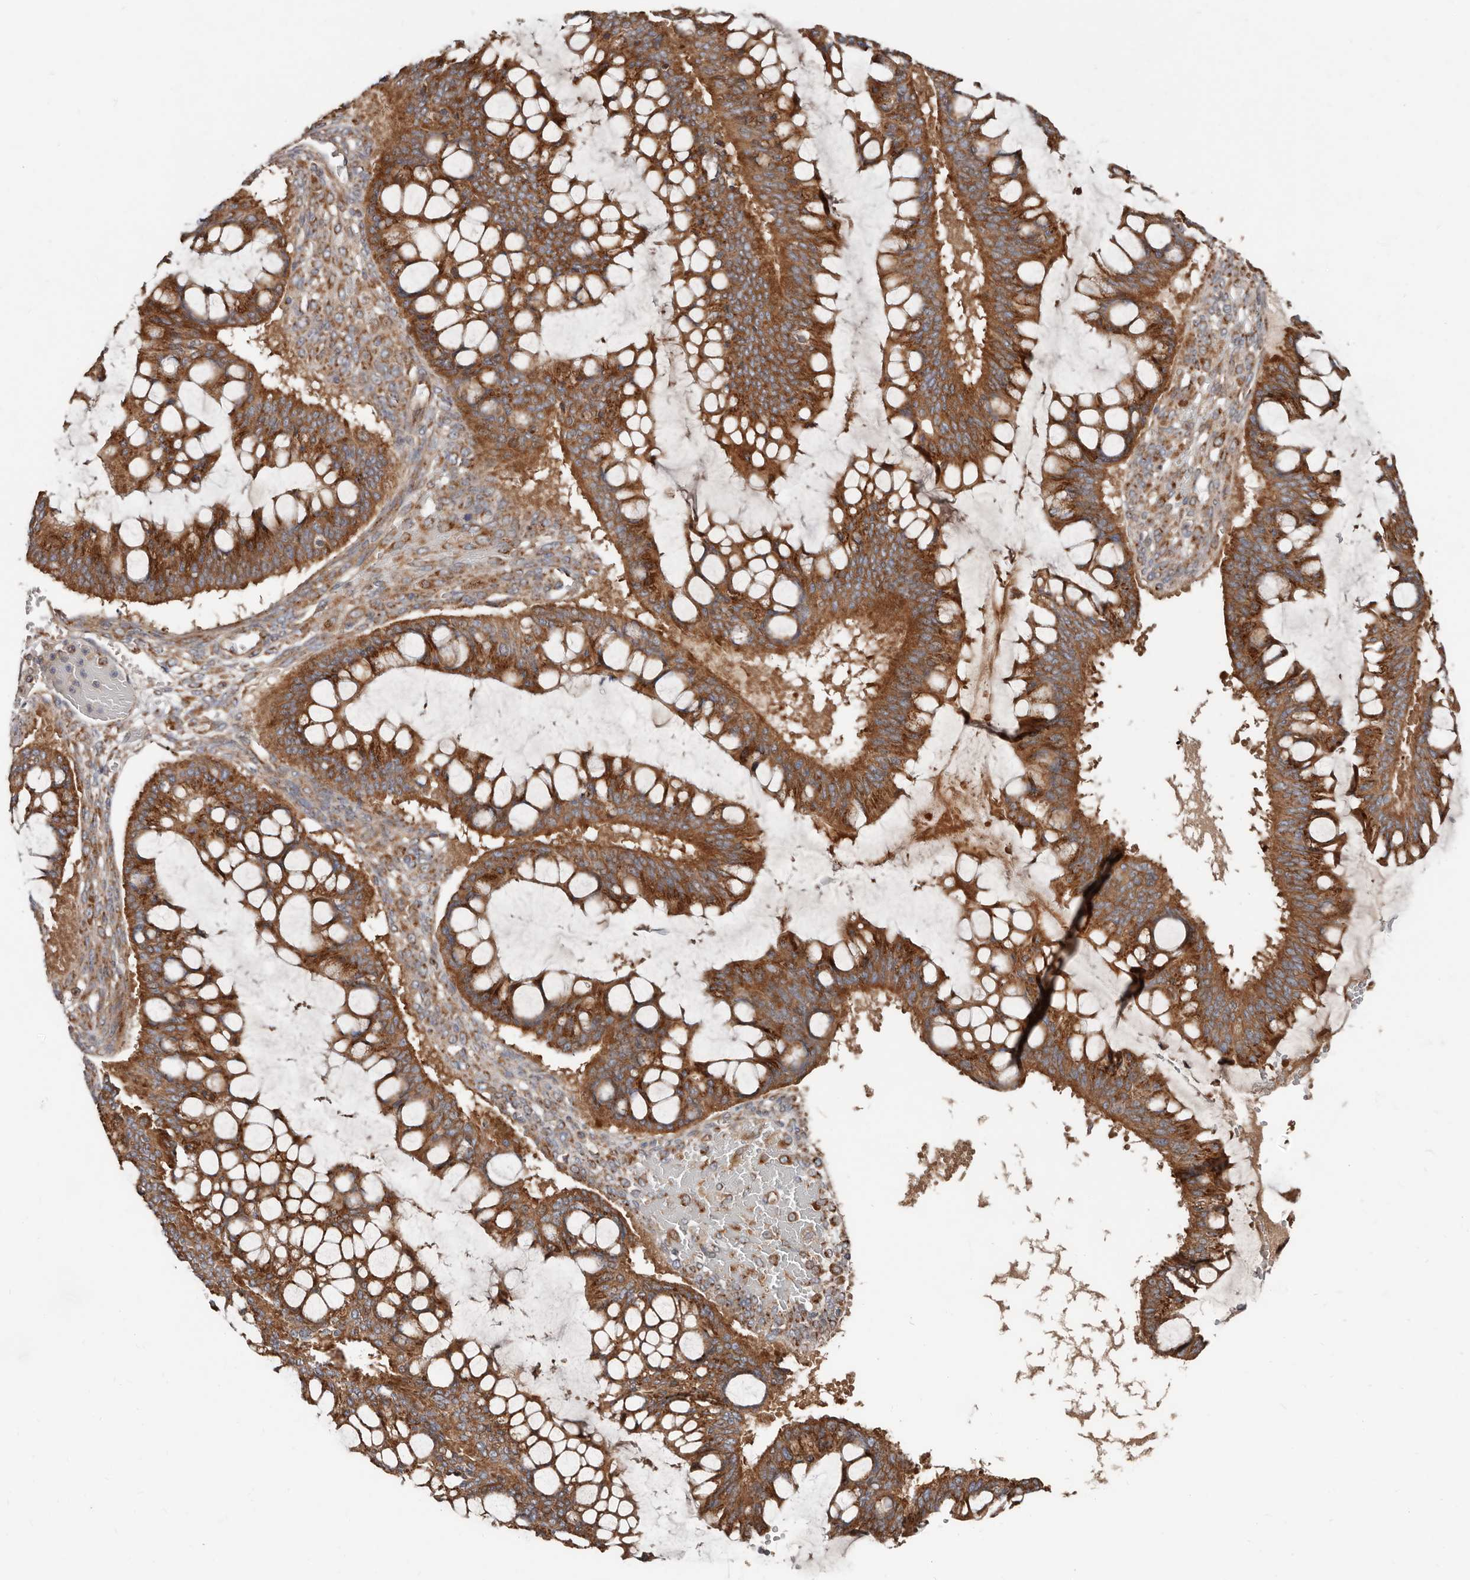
{"staining": {"intensity": "strong", "quantity": ">75%", "location": "cytoplasmic/membranous"}, "tissue": "ovarian cancer", "cell_type": "Tumor cells", "image_type": "cancer", "snomed": [{"axis": "morphology", "description": "Cystadenocarcinoma, mucinous, NOS"}, {"axis": "topography", "description": "Ovary"}], "caption": "Mucinous cystadenocarcinoma (ovarian) was stained to show a protein in brown. There is high levels of strong cytoplasmic/membranous positivity in approximately >75% of tumor cells. (IHC, brightfield microscopy, high magnification).", "gene": "COG1", "patient": {"sex": "female", "age": 73}}